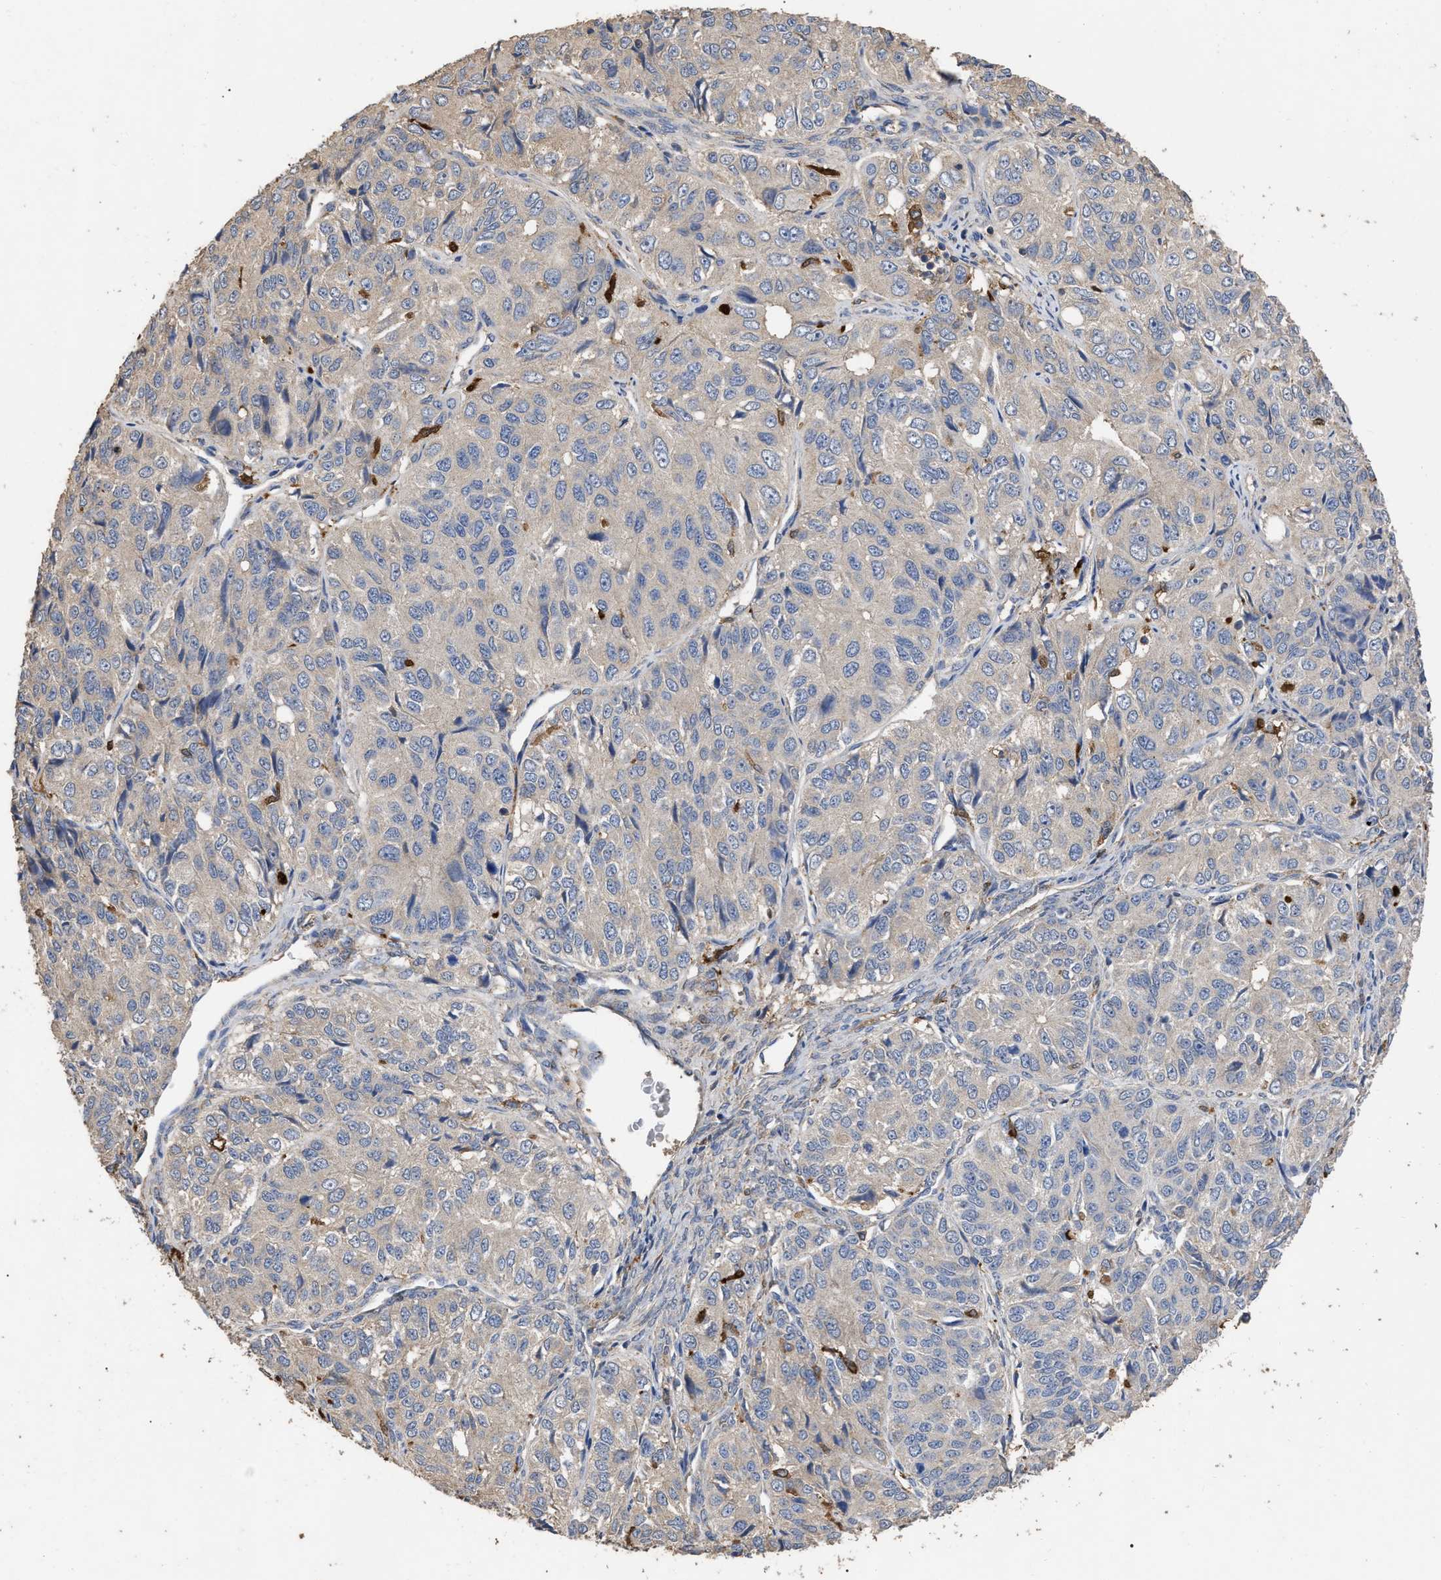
{"staining": {"intensity": "negative", "quantity": "none", "location": "none"}, "tissue": "ovarian cancer", "cell_type": "Tumor cells", "image_type": "cancer", "snomed": [{"axis": "morphology", "description": "Carcinoma, endometroid"}, {"axis": "topography", "description": "Ovary"}], "caption": "DAB (3,3'-diaminobenzidine) immunohistochemical staining of human endometroid carcinoma (ovarian) exhibits no significant expression in tumor cells.", "gene": "GPR179", "patient": {"sex": "female", "age": 51}}